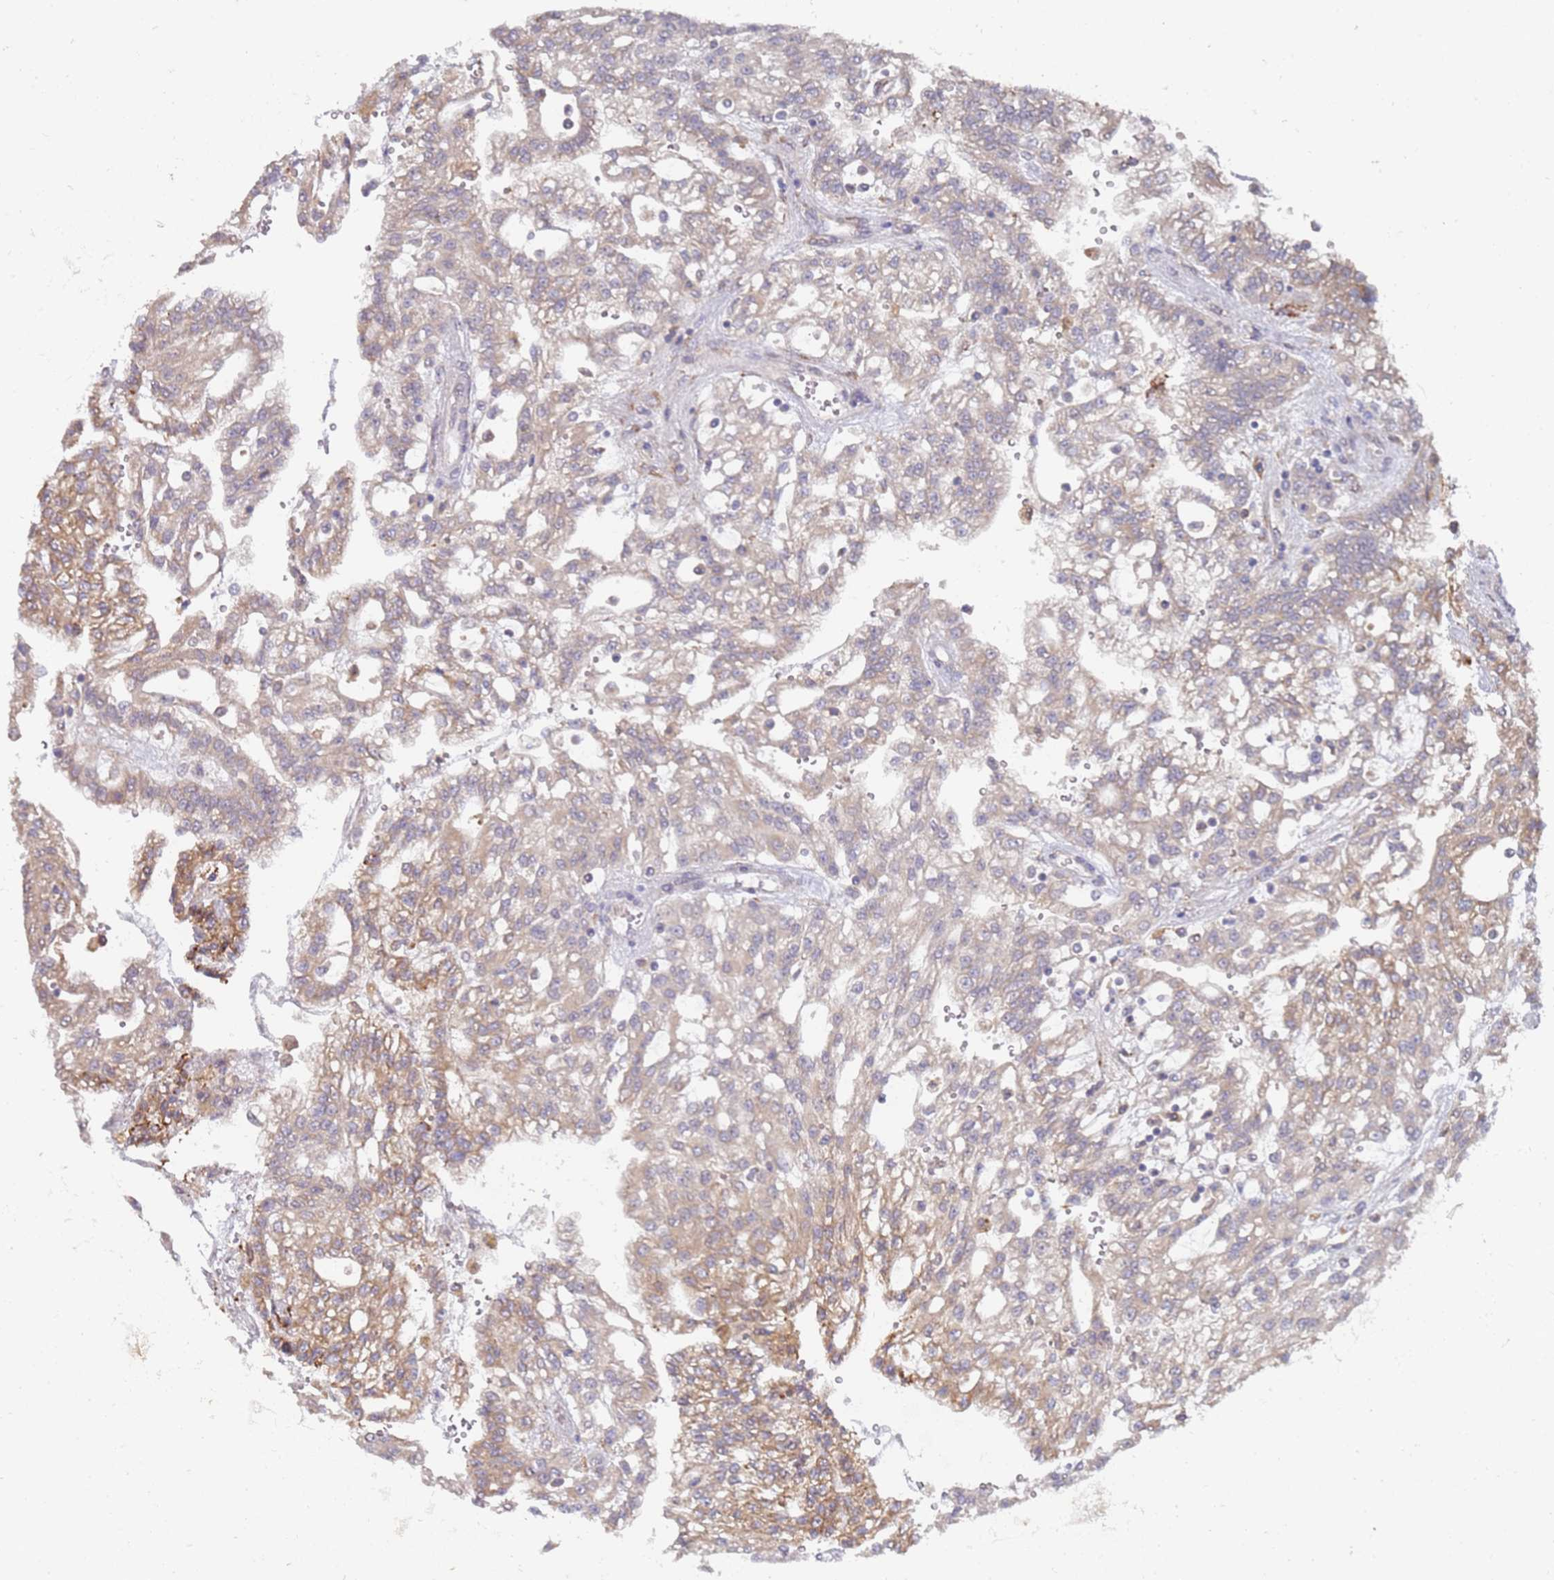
{"staining": {"intensity": "moderate", "quantity": "25%-75%", "location": "cytoplasmic/membranous"}, "tissue": "renal cancer", "cell_type": "Tumor cells", "image_type": "cancer", "snomed": [{"axis": "morphology", "description": "Adenocarcinoma, NOS"}, {"axis": "topography", "description": "Kidney"}], "caption": "Renal adenocarcinoma stained with DAB immunohistochemistry (IHC) demonstrates medium levels of moderate cytoplasmic/membranous positivity in about 25%-75% of tumor cells.", "gene": "VRK2", "patient": {"sex": "male", "age": 63}}